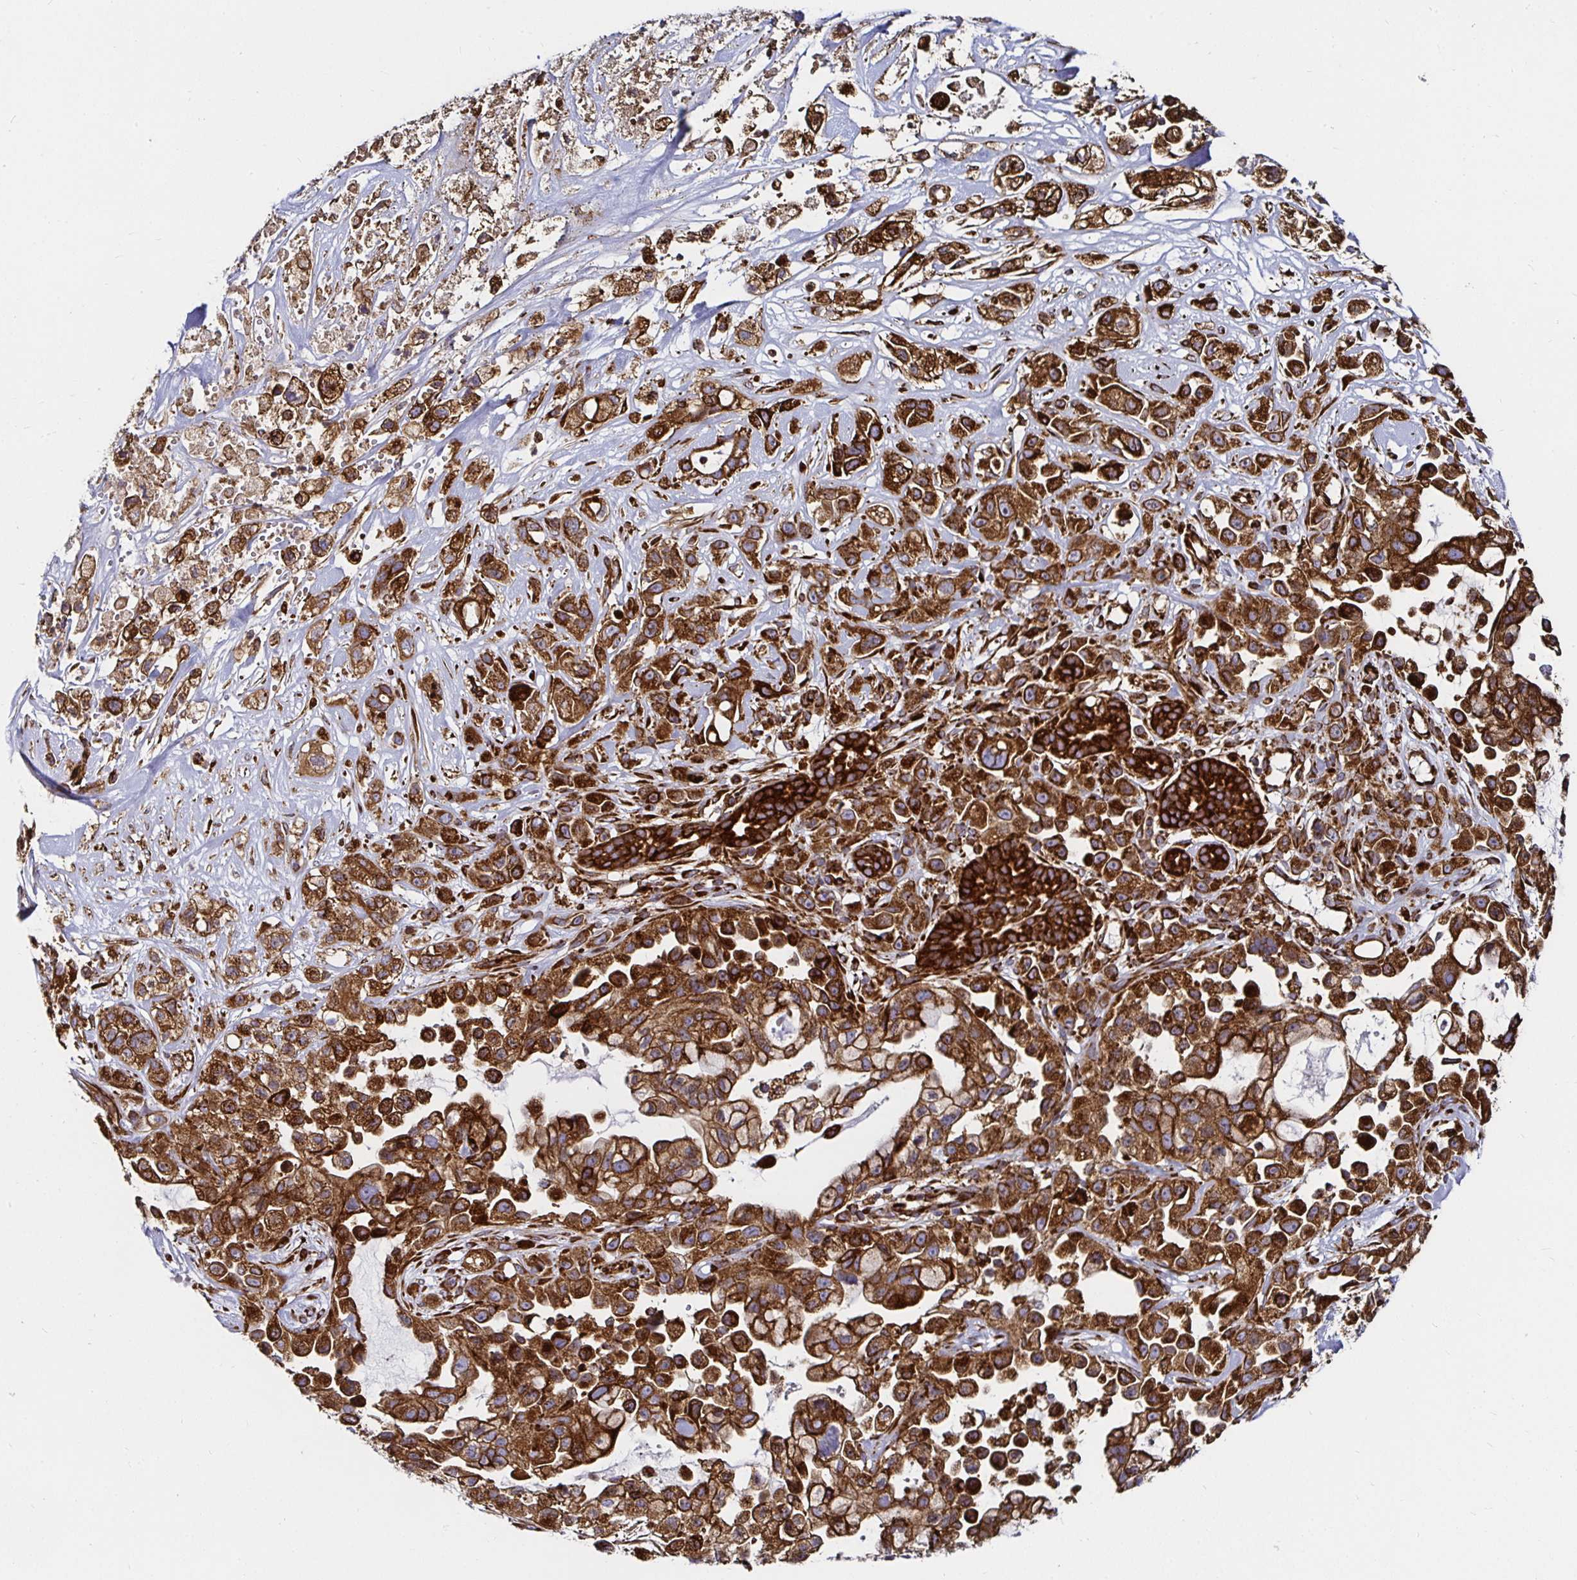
{"staining": {"intensity": "strong", "quantity": ">75%", "location": "cytoplasmic/membranous"}, "tissue": "pancreatic cancer", "cell_type": "Tumor cells", "image_type": "cancer", "snomed": [{"axis": "morphology", "description": "Adenocarcinoma, NOS"}, {"axis": "topography", "description": "Pancreas"}], "caption": "Pancreatic cancer tissue displays strong cytoplasmic/membranous positivity in approximately >75% of tumor cells, visualized by immunohistochemistry.", "gene": "SMYD3", "patient": {"sex": "male", "age": 44}}